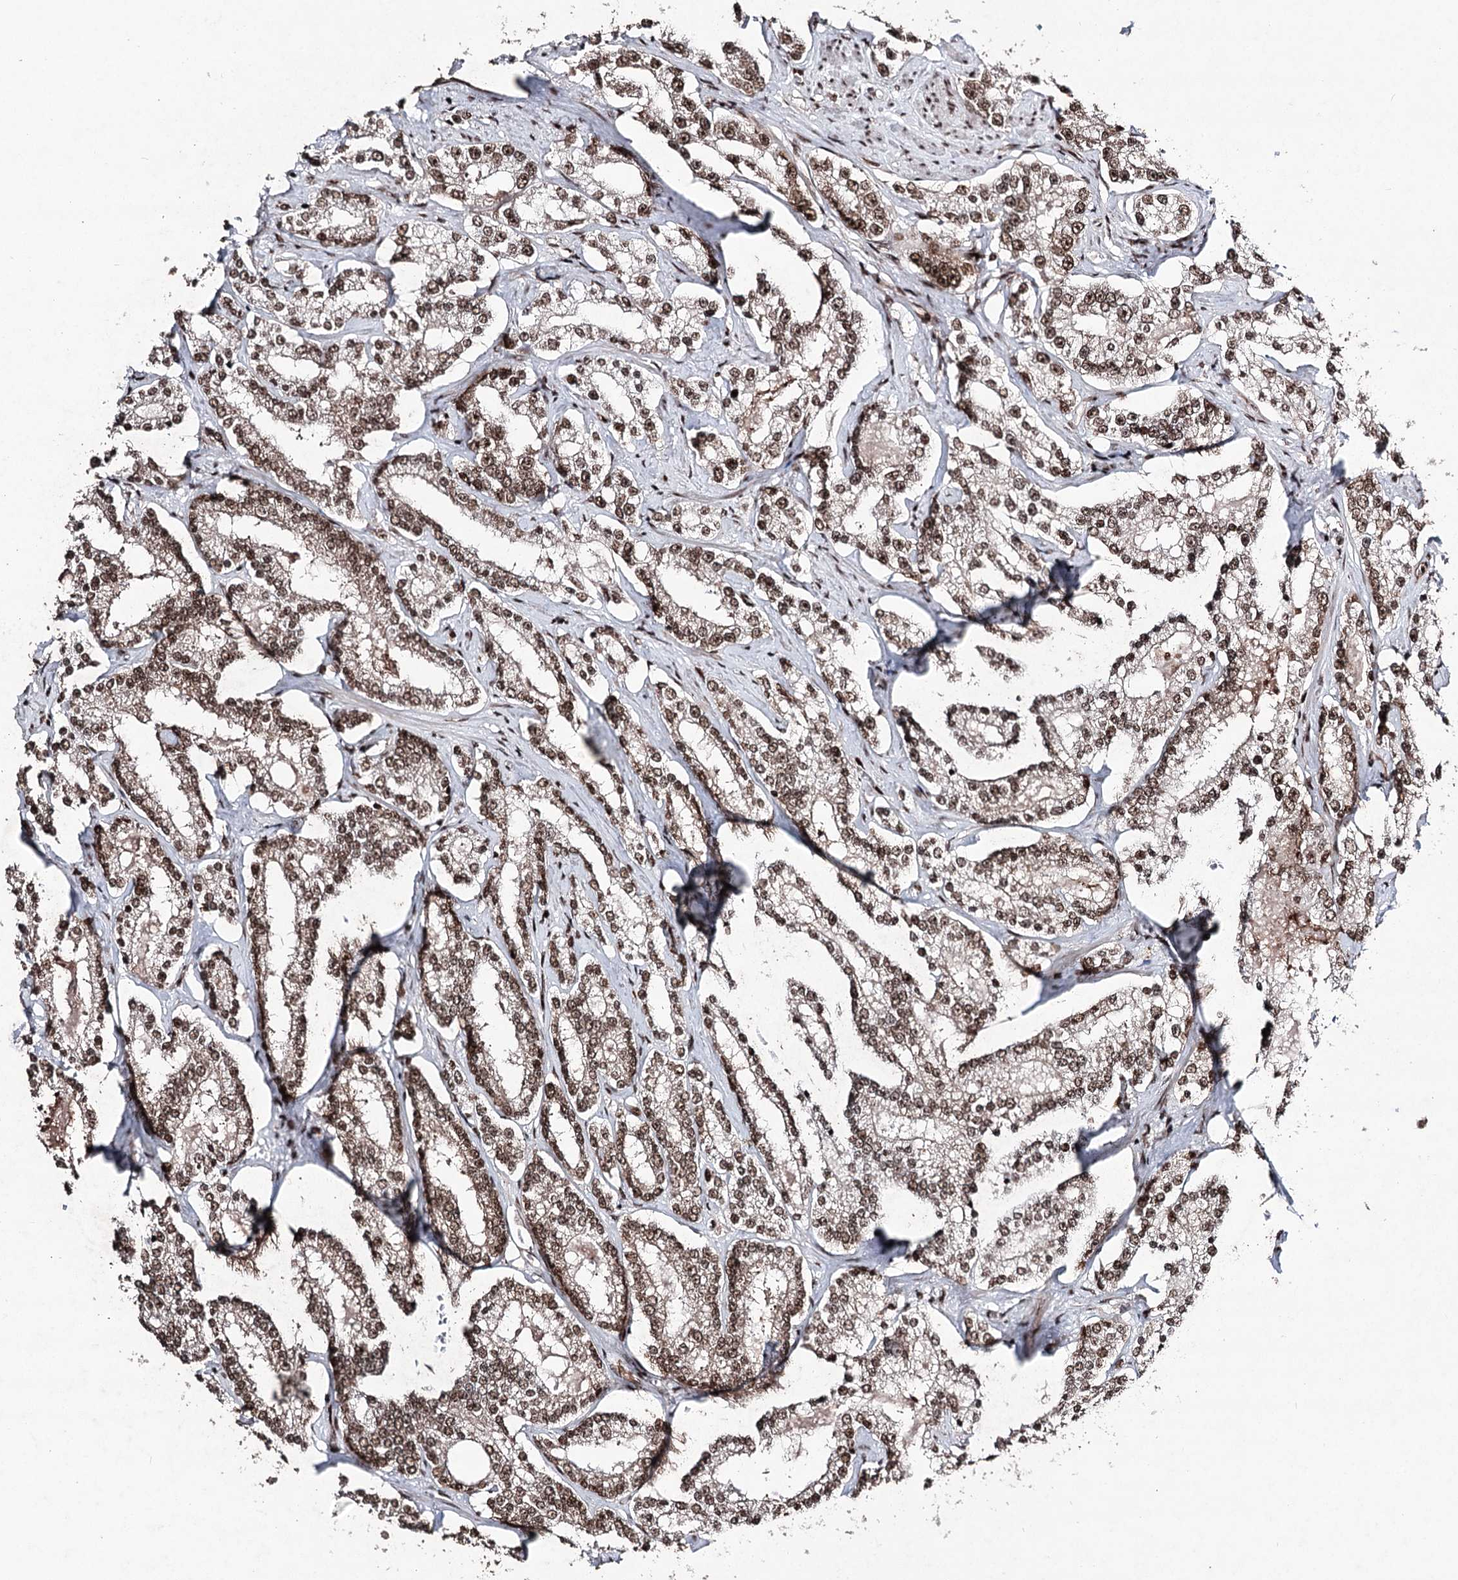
{"staining": {"intensity": "strong", "quantity": ">75%", "location": "nuclear"}, "tissue": "prostate cancer", "cell_type": "Tumor cells", "image_type": "cancer", "snomed": [{"axis": "morphology", "description": "Normal tissue, NOS"}, {"axis": "morphology", "description": "Adenocarcinoma, High grade"}, {"axis": "topography", "description": "Prostate"}], "caption": "A high-resolution histopathology image shows IHC staining of adenocarcinoma (high-grade) (prostate), which demonstrates strong nuclear staining in approximately >75% of tumor cells. Using DAB (3,3'-diaminobenzidine) (brown) and hematoxylin (blue) stains, captured at high magnification using brightfield microscopy.", "gene": "PDCD4", "patient": {"sex": "male", "age": 83}}